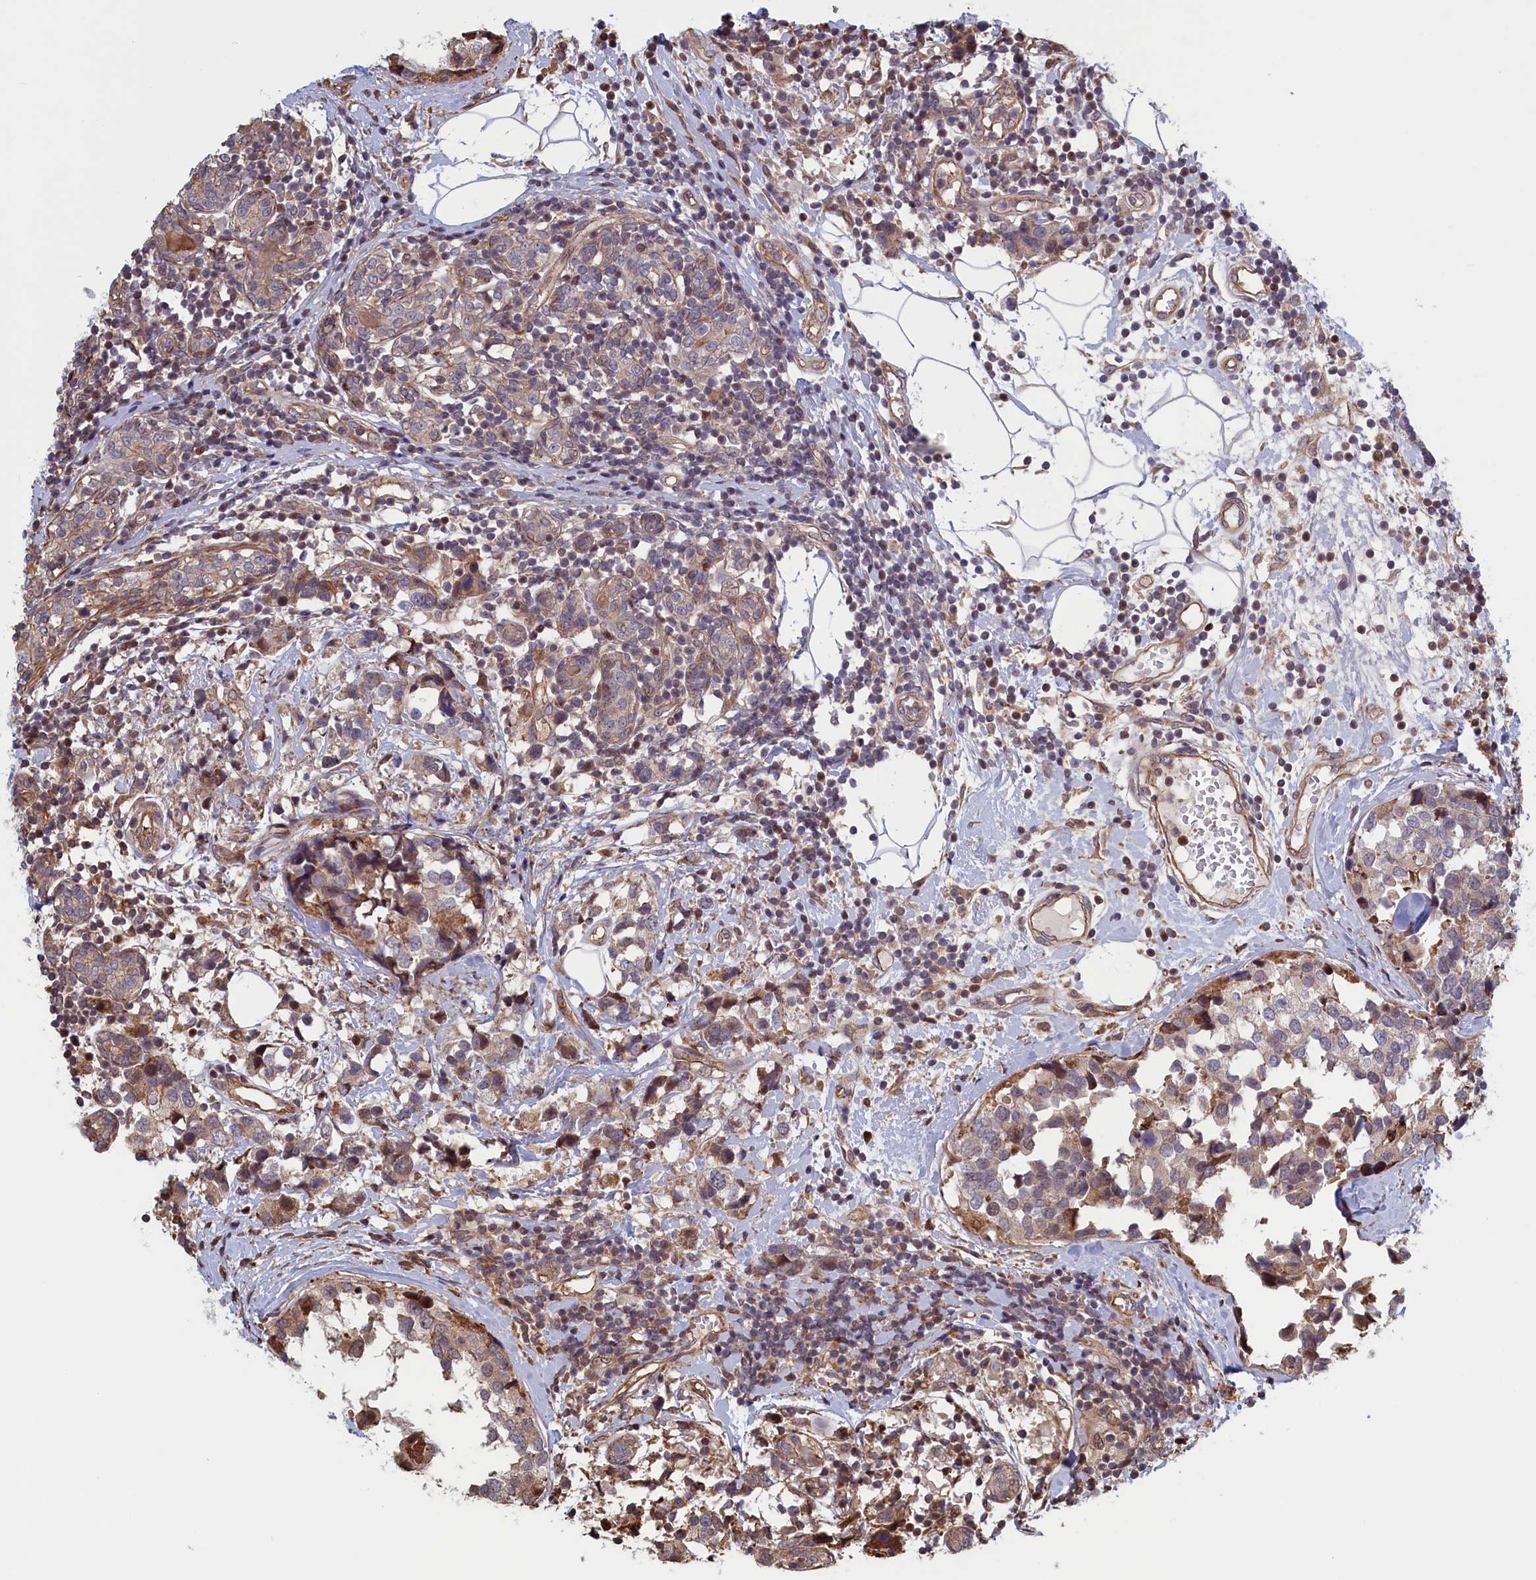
{"staining": {"intensity": "weak", "quantity": "25%-75%", "location": "cytoplasmic/membranous"}, "tissue": "breast cancer", "cell_type": "Tumor cells", "image_type": "cancer", "snomed": [{"axis": "morphology", "description": "Lobular carcinoma"}, {"axis": "topography", "description": "Breast"}], "caption": "Immunohistochemical staining of human lobular carcinoma (breast) reveals low levels of weak cytoplasmic/membranous positivity in approximately 25%-75% of tumor cells.", "gene": "RILPL1", "patient": {"sex": "female", "age": 59}}